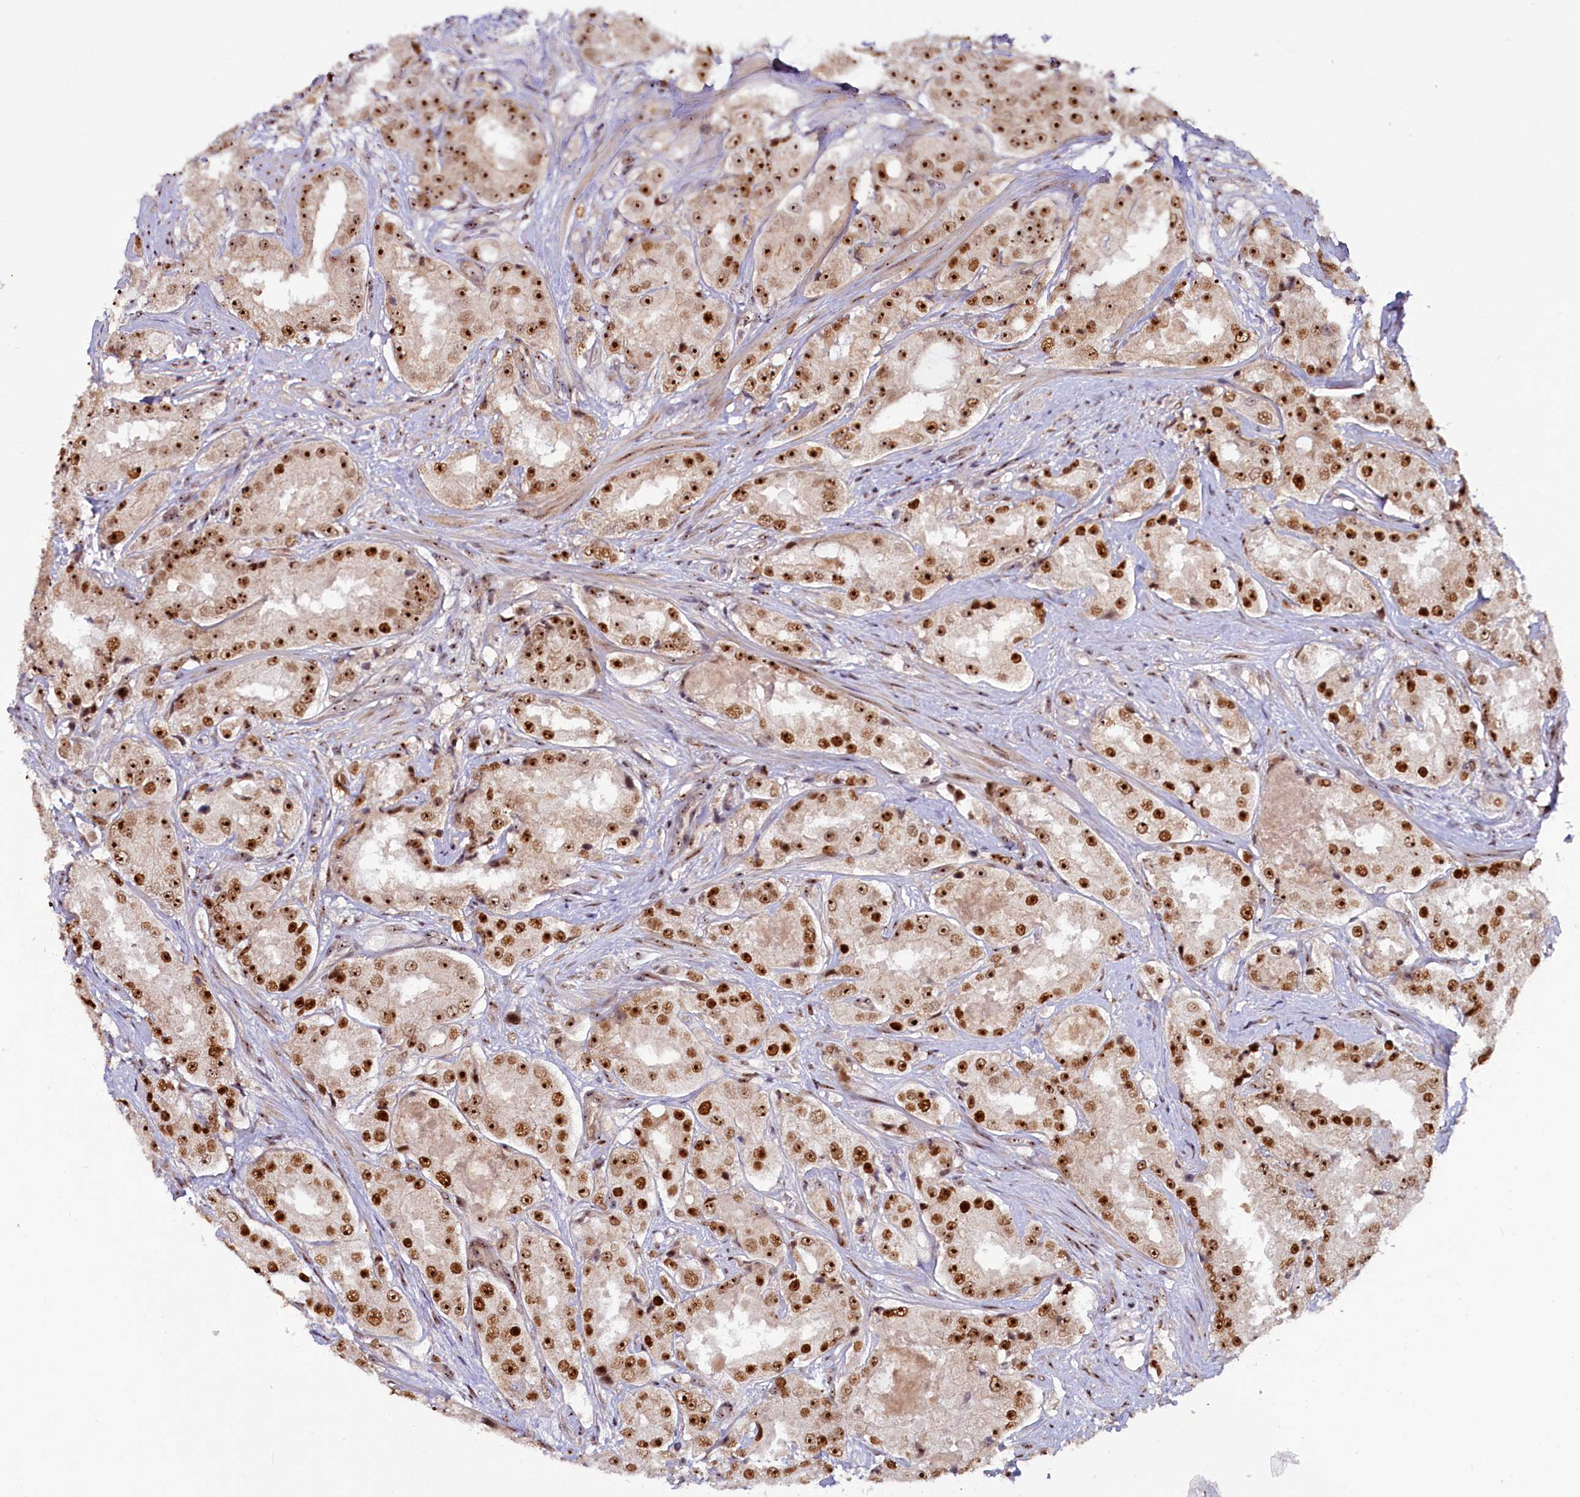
{"staining": {"intensity": "strong", "quantity": ">75%", "location": "nuclear"}, "tissue": "prostate cancer", "cell_type": "Tumor cells", "image_type": "cancer", "snomed": [{"axis": "morphology", "description": "Adenocarcinoma, High grade"}, {"axis": "topography", "description": "Prostate"}], "caption": "Tumor cells display high levels of strong nuclear staining in about >75% of cells in human prostate cancer. (DAB IHC, brown staining for protein, blue staining for nuclei).", "gene": "TCOF1", "patient": {"sex": "male", "age": 73}}